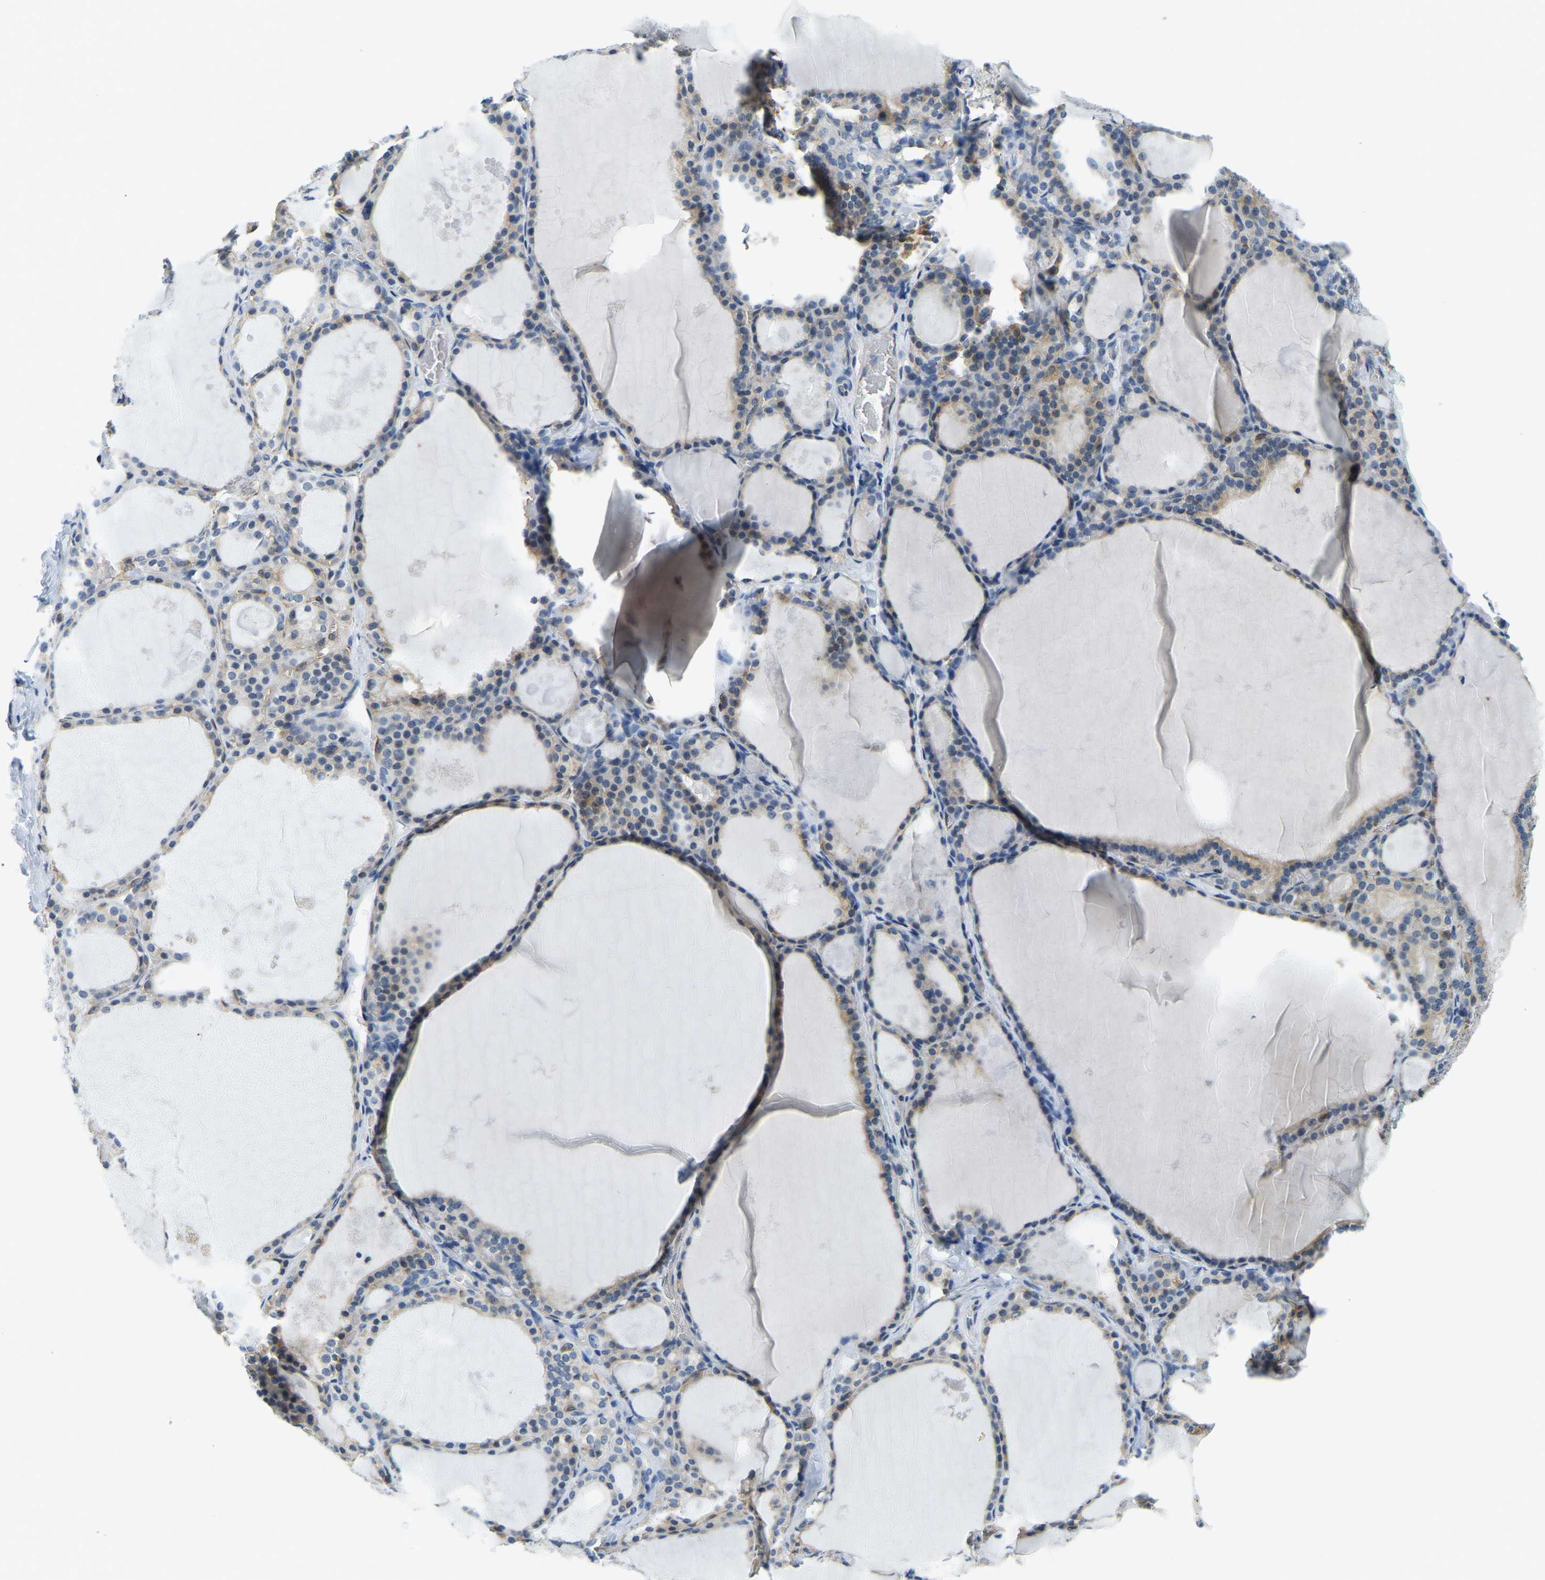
{"staining": {"intensity": "weak", "quantity": "25%-75%", "location": "cytoplasmic/membranous"}, "tissue": "thyroid gland", "cell_type": "Glandular cells", "image_type": "normal", "snomed": [{"axis": "morphology", "description": "Normal tissue, NOS"}, {"axis": "topography", "description": "Thyroid gland"}], "caption": "IHC image of unremarkable thyroid gland stained for a protein (brown), which exhibits low levels of weak cytoplasmic/membranous expression in about 25%-75% of glandular cells.", "gene": "RRP1", "patient": {"sex": "male", "age": 56}}